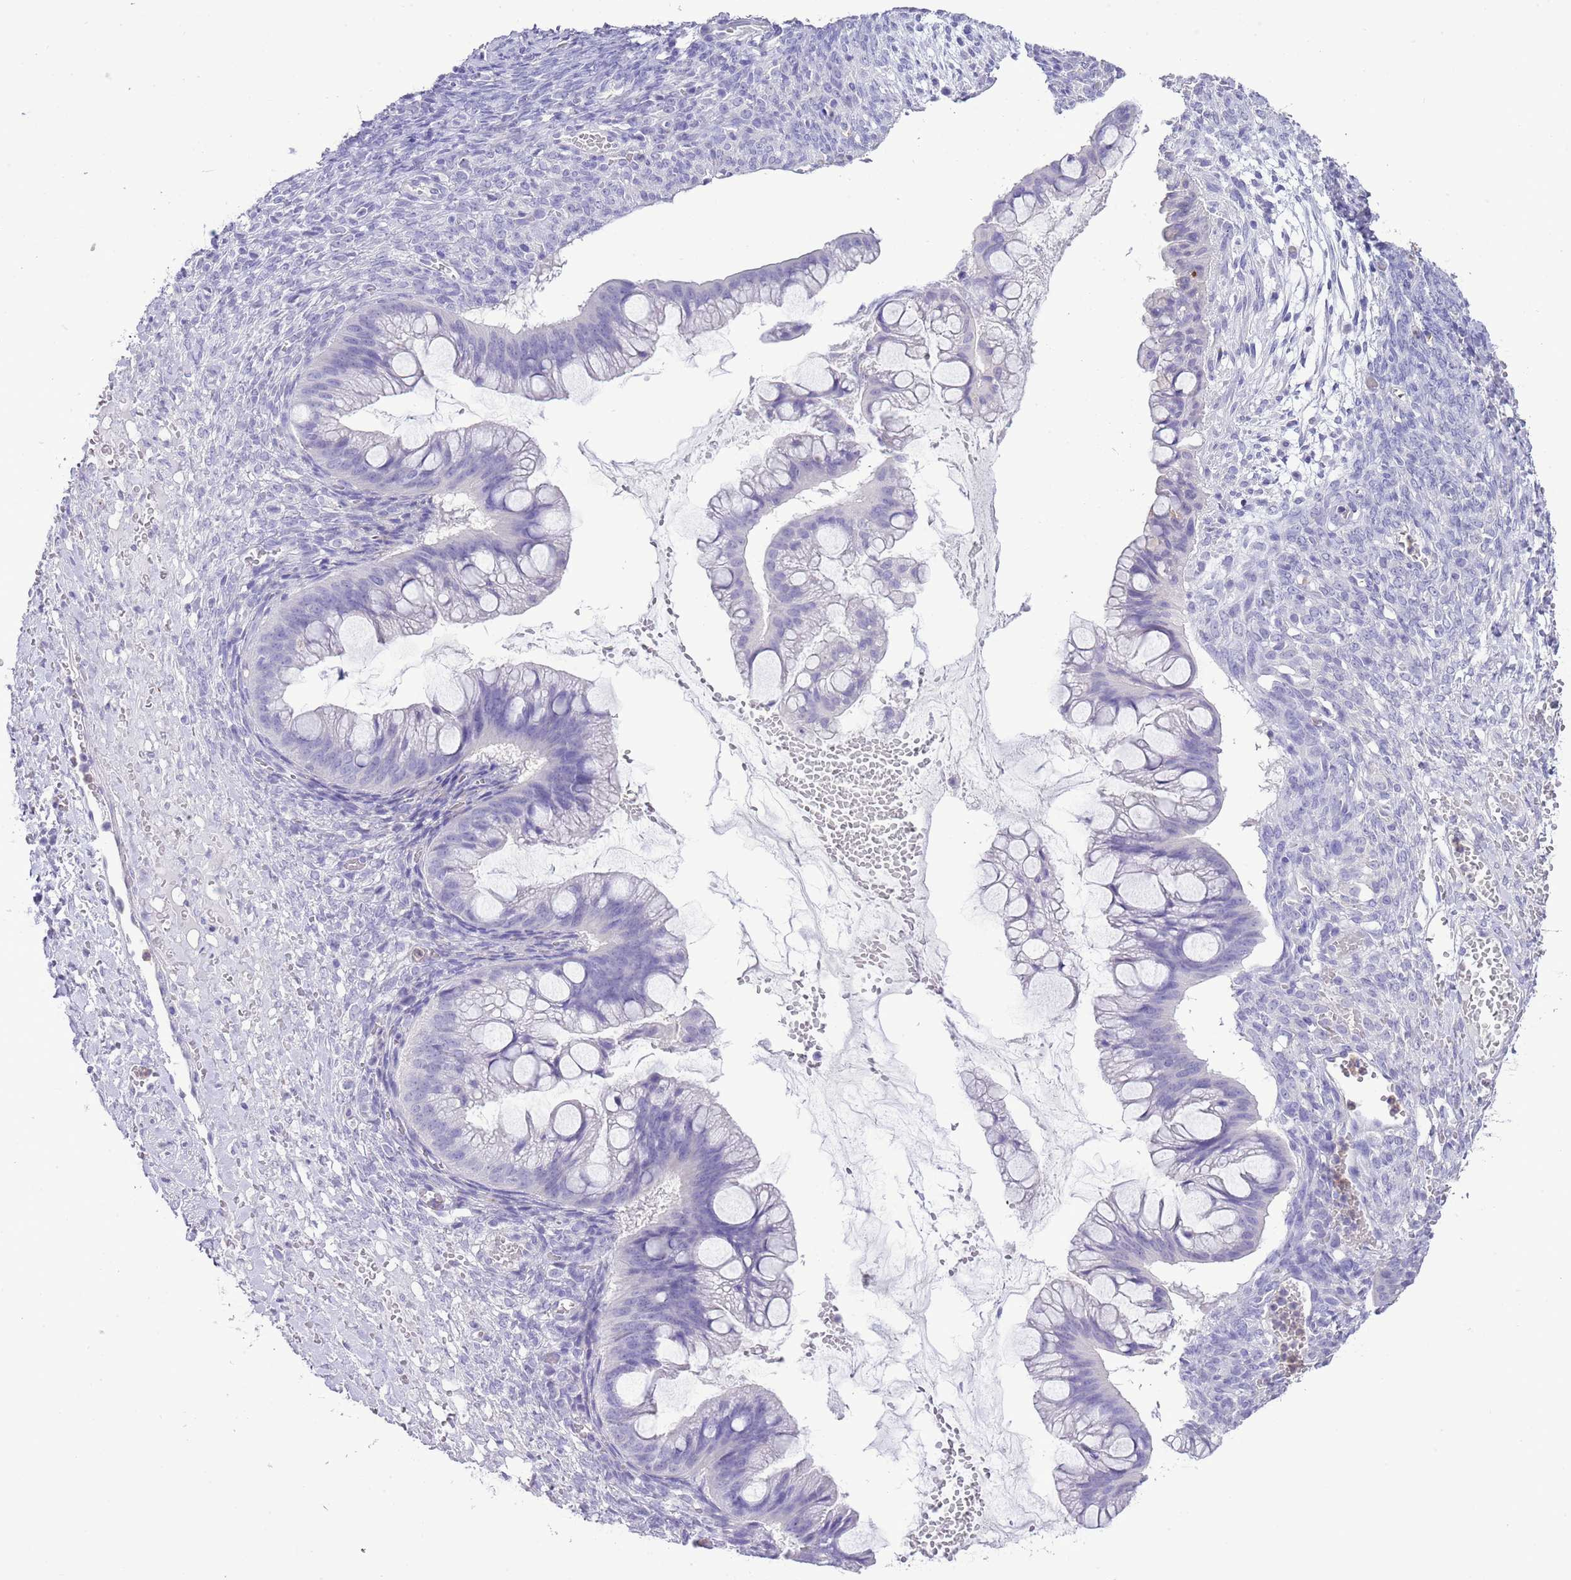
{"staining": {"intensity": "negative", "quantity": "none", "location": "none"}, "tissue": "ovarian cancer", "cell_type": "Tumor cells", "image_type": "cancer", "snomed": [{"axis": "morphology", "description": "Cystadenocarcinoma, mucinous, NOS"}, {"axis": "topography", "description": "Ovary"}], "caption": "IHC photomicrograph of neoplastic tissue: human mucinous cystadenocarcinoma (ovarian) stained with DAB (3,3'-diaminobenzidine) shows no significant protein expression in tumor cells. (Stains: DAB (3,3'-diaminobenzidine) immunohistochemistry (IHC) with hematoxylin counter stain, Microscopy: brightfield microscopy at high magnification).", "gene": "OR2Z1", "patient": {"sex": "female", "age": 73}}